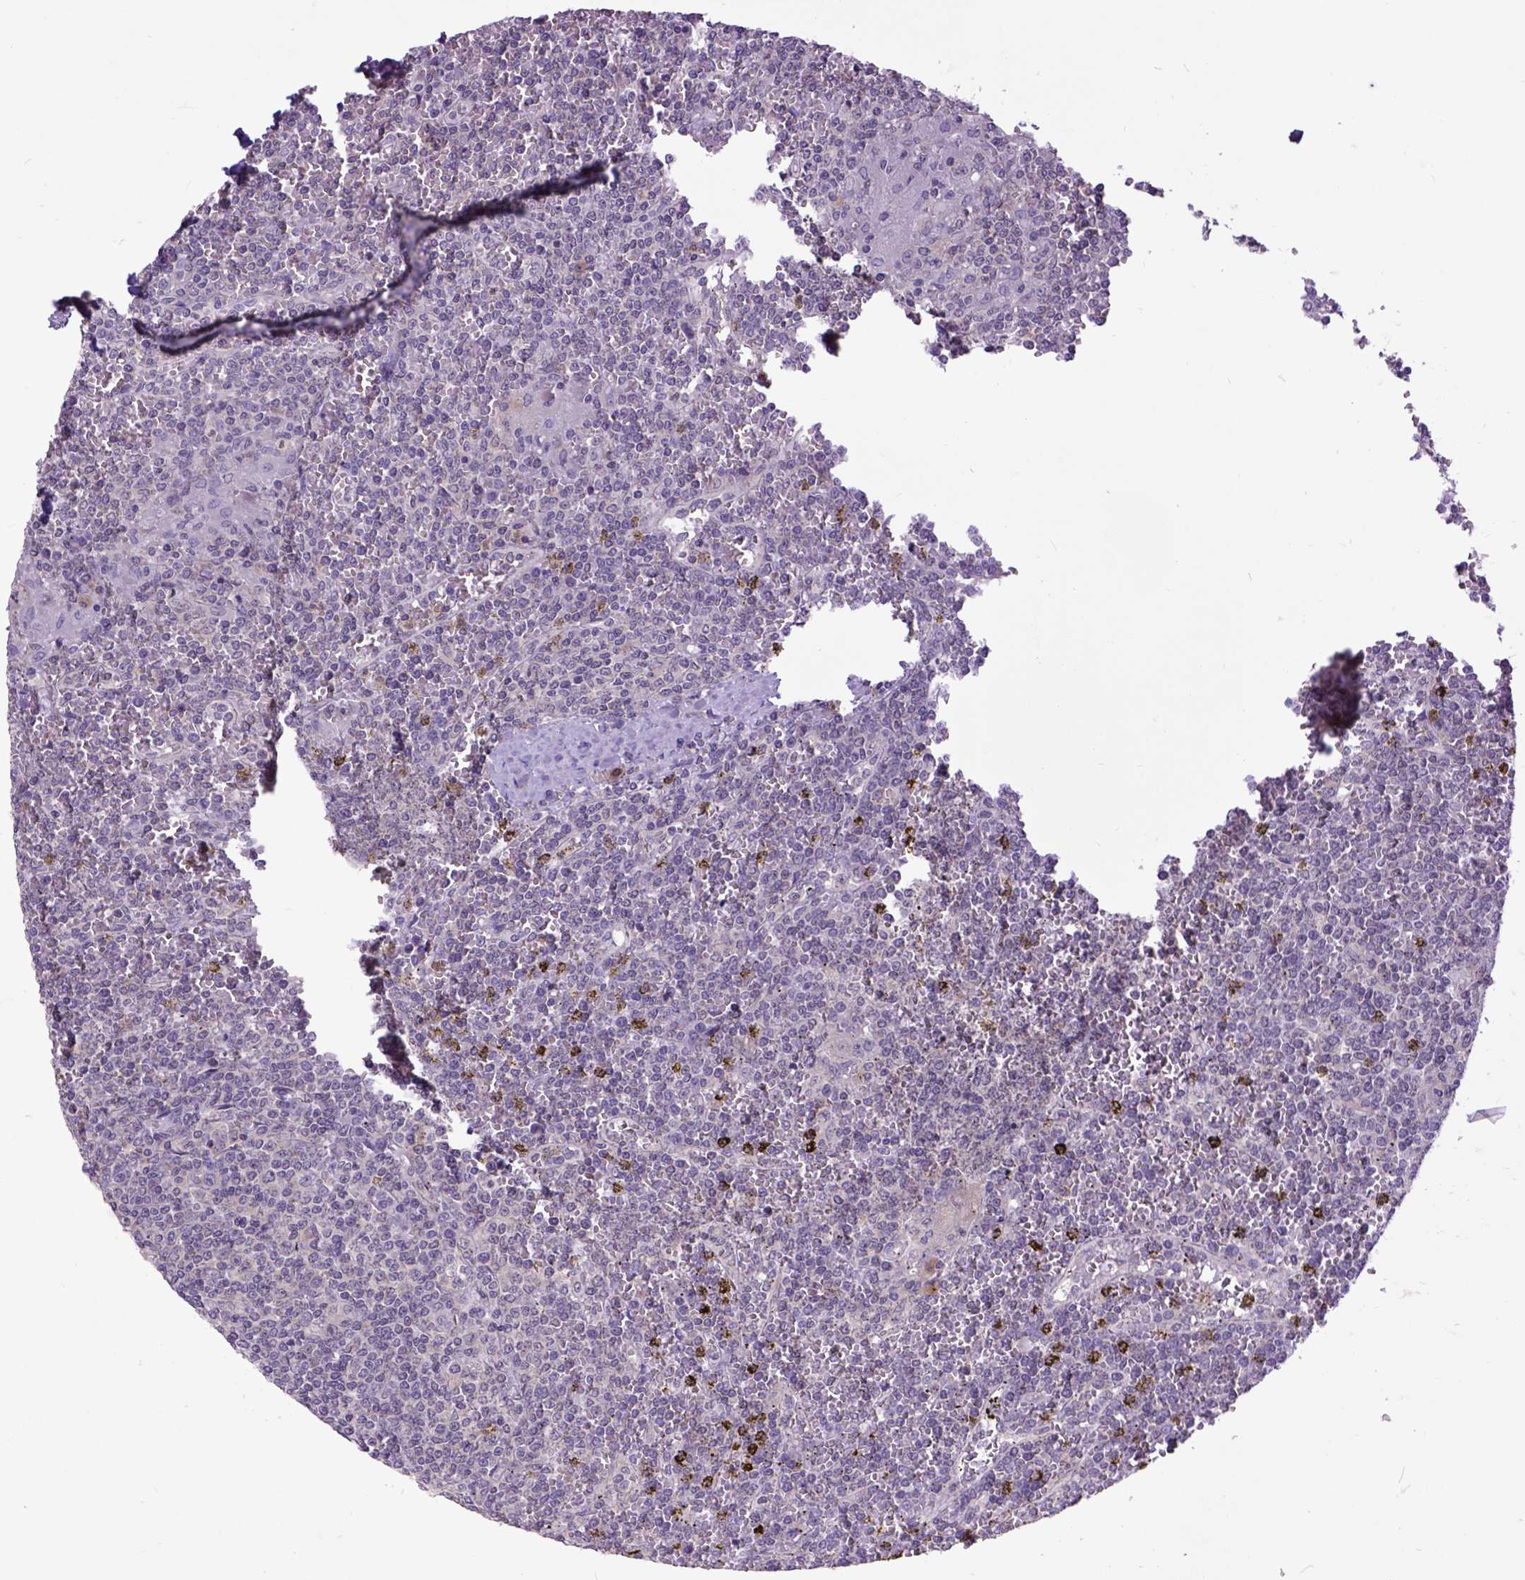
{"staining": {"intensity": "negative", "quantity": "none", "location": "none"}, "tissue": "lymphoma", "cell_type": "Tumor cells", "image_type": "cancer", "snomed": [{"axis": "morphology", "description": "Malignant lymphoma, non-Hodgkin's type, Low grade"}, {"axis": "topography", "description": "Spleen"}], "caption": "Tumor cells are negative for brown protein staining in lymphoma.", "gene": "ARL1", "patient": {"sex": "female", "age": 19}}